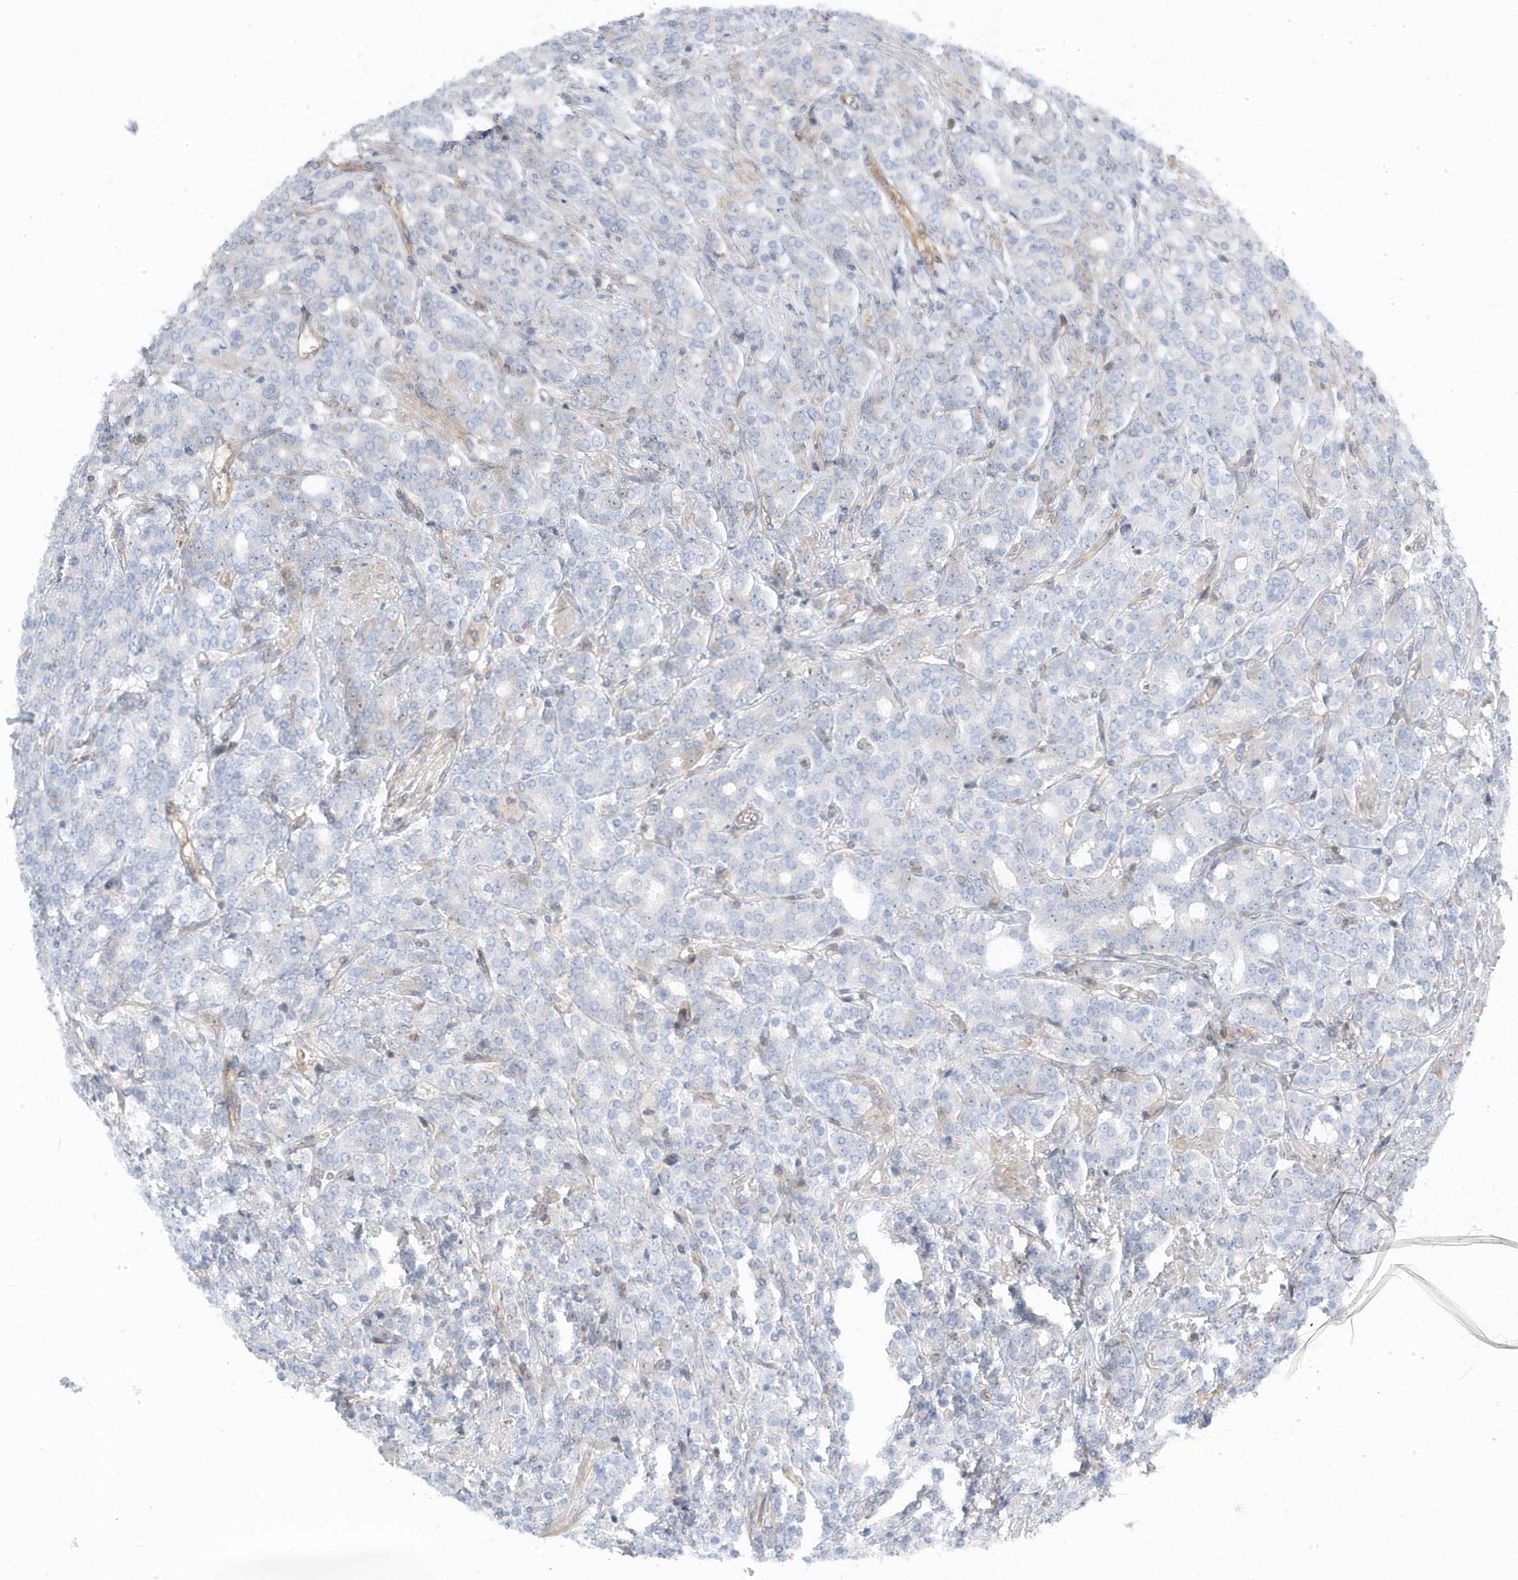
{"staining": {"intensity": "negative", "quantity": "none", "location": "none"}, "tissue": "prostate cancer", "cell_type": "Tumor cells", "image_type": "cancer", "snomed": [{"axis": "morphology", "description": "Adenocarcinoma, High grade"}, {"axis": "topography", "description": "Prostate"}], "caption": "Immunohistochemistry (IHC) of prostate cancer (high-grade adenocarcinoma) shows no expression in tumor cells.", "gene": "MAP7D3", "patient": {"sex": "male", "age": 62}}